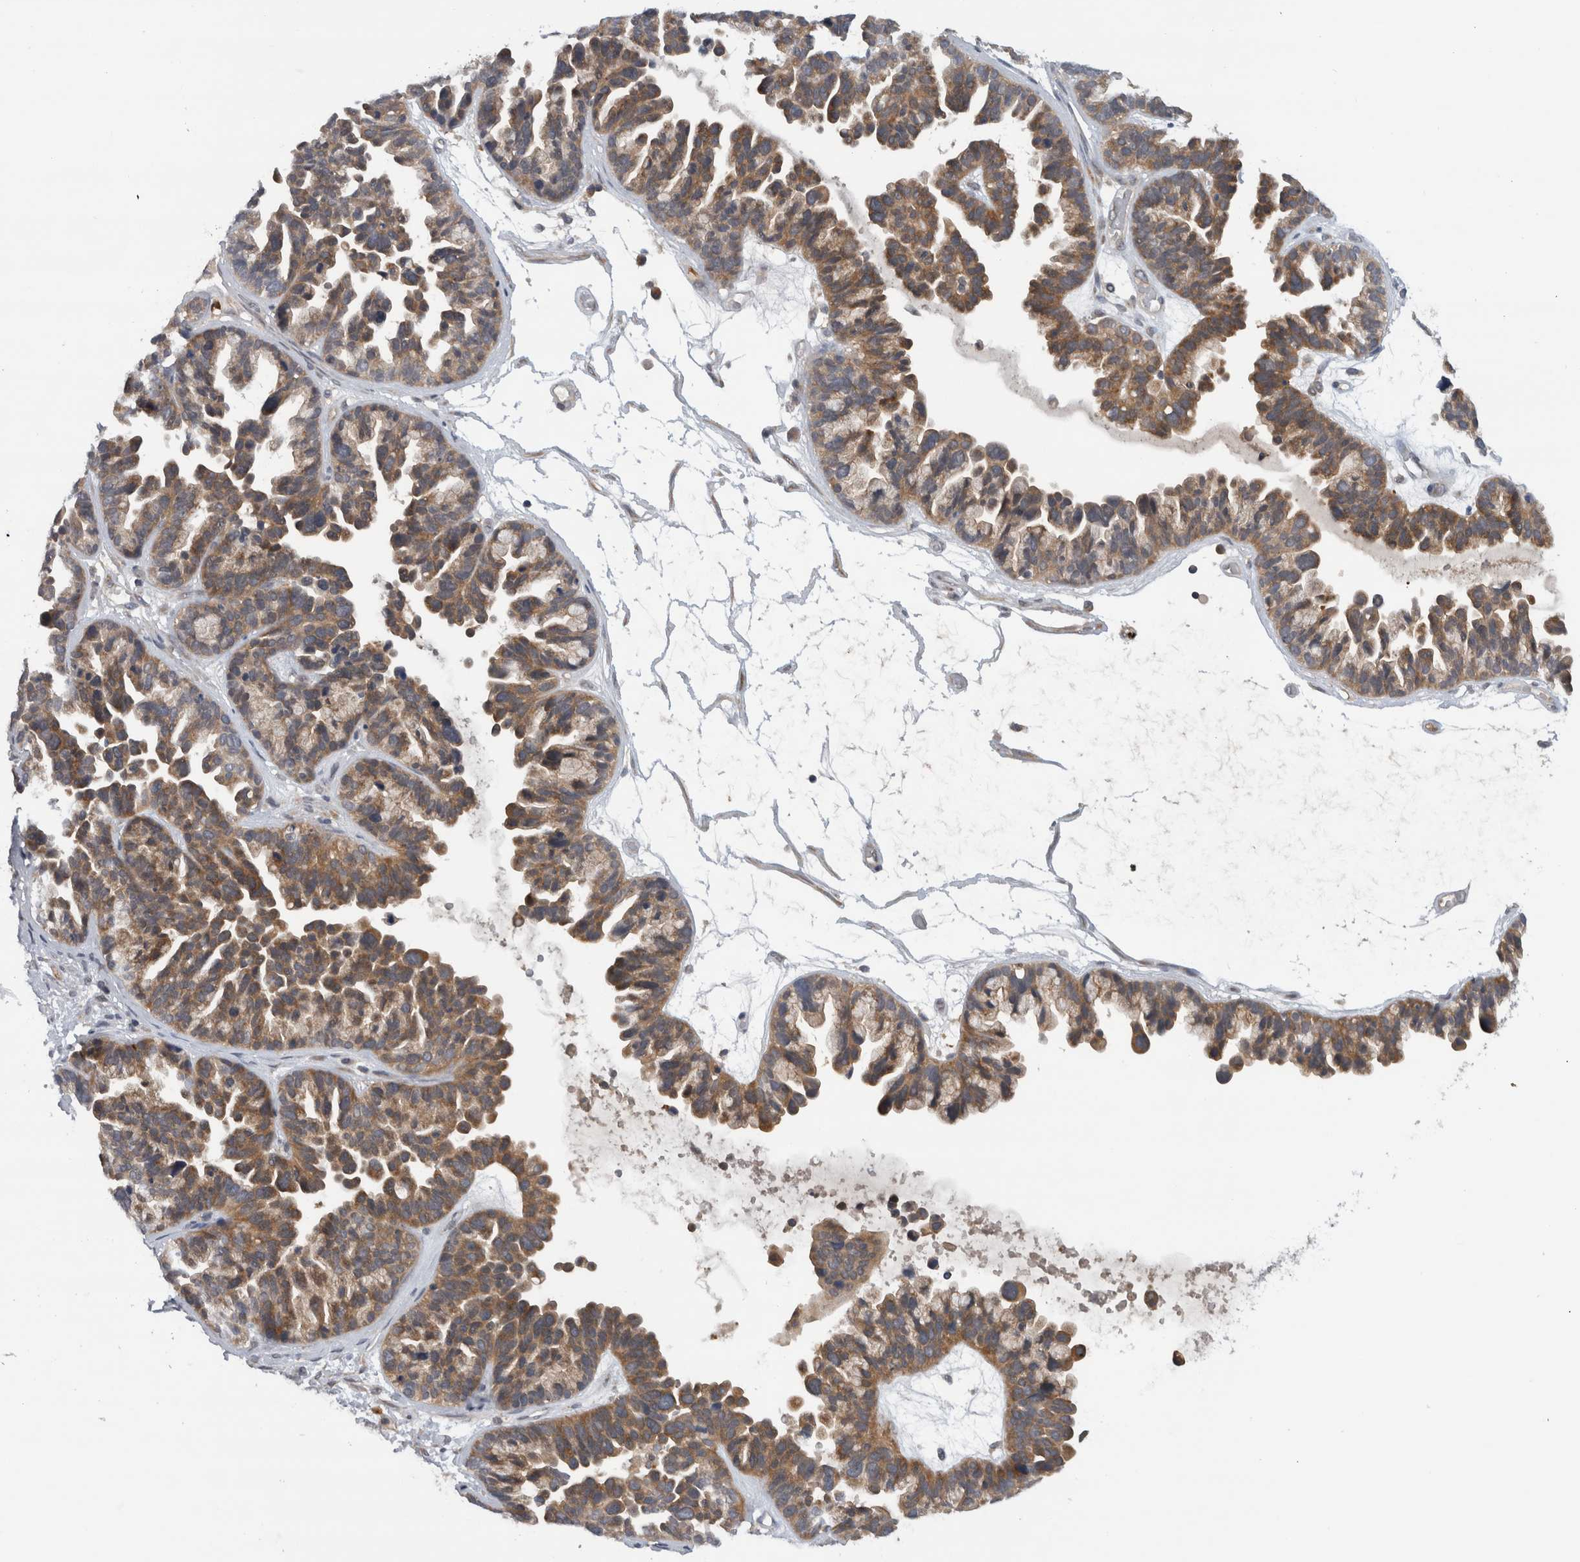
{"staining": {"intensity": "moderate", "quantity": ">75%", "location": "cytoplasmic/membranous"}, "tissue": "ovarian cancer", "cell_type": "Tumor cells", "image_type": "cancer", "snomed": [{"axis": "morphology", "description": "Cystadenocarcinoma, serous, NOS"}, {"axis": "topography", "description": "Ovary"}], "caption": "Immunohistochemical staining of serous cystadenocarcinoma (ovarian) exhibits moderate cytoplasmic/membranous protein expression in approximately >75% of tumor cells.", "gene": "PDCD2", "patient": {"sex": "female", "age": 56}}